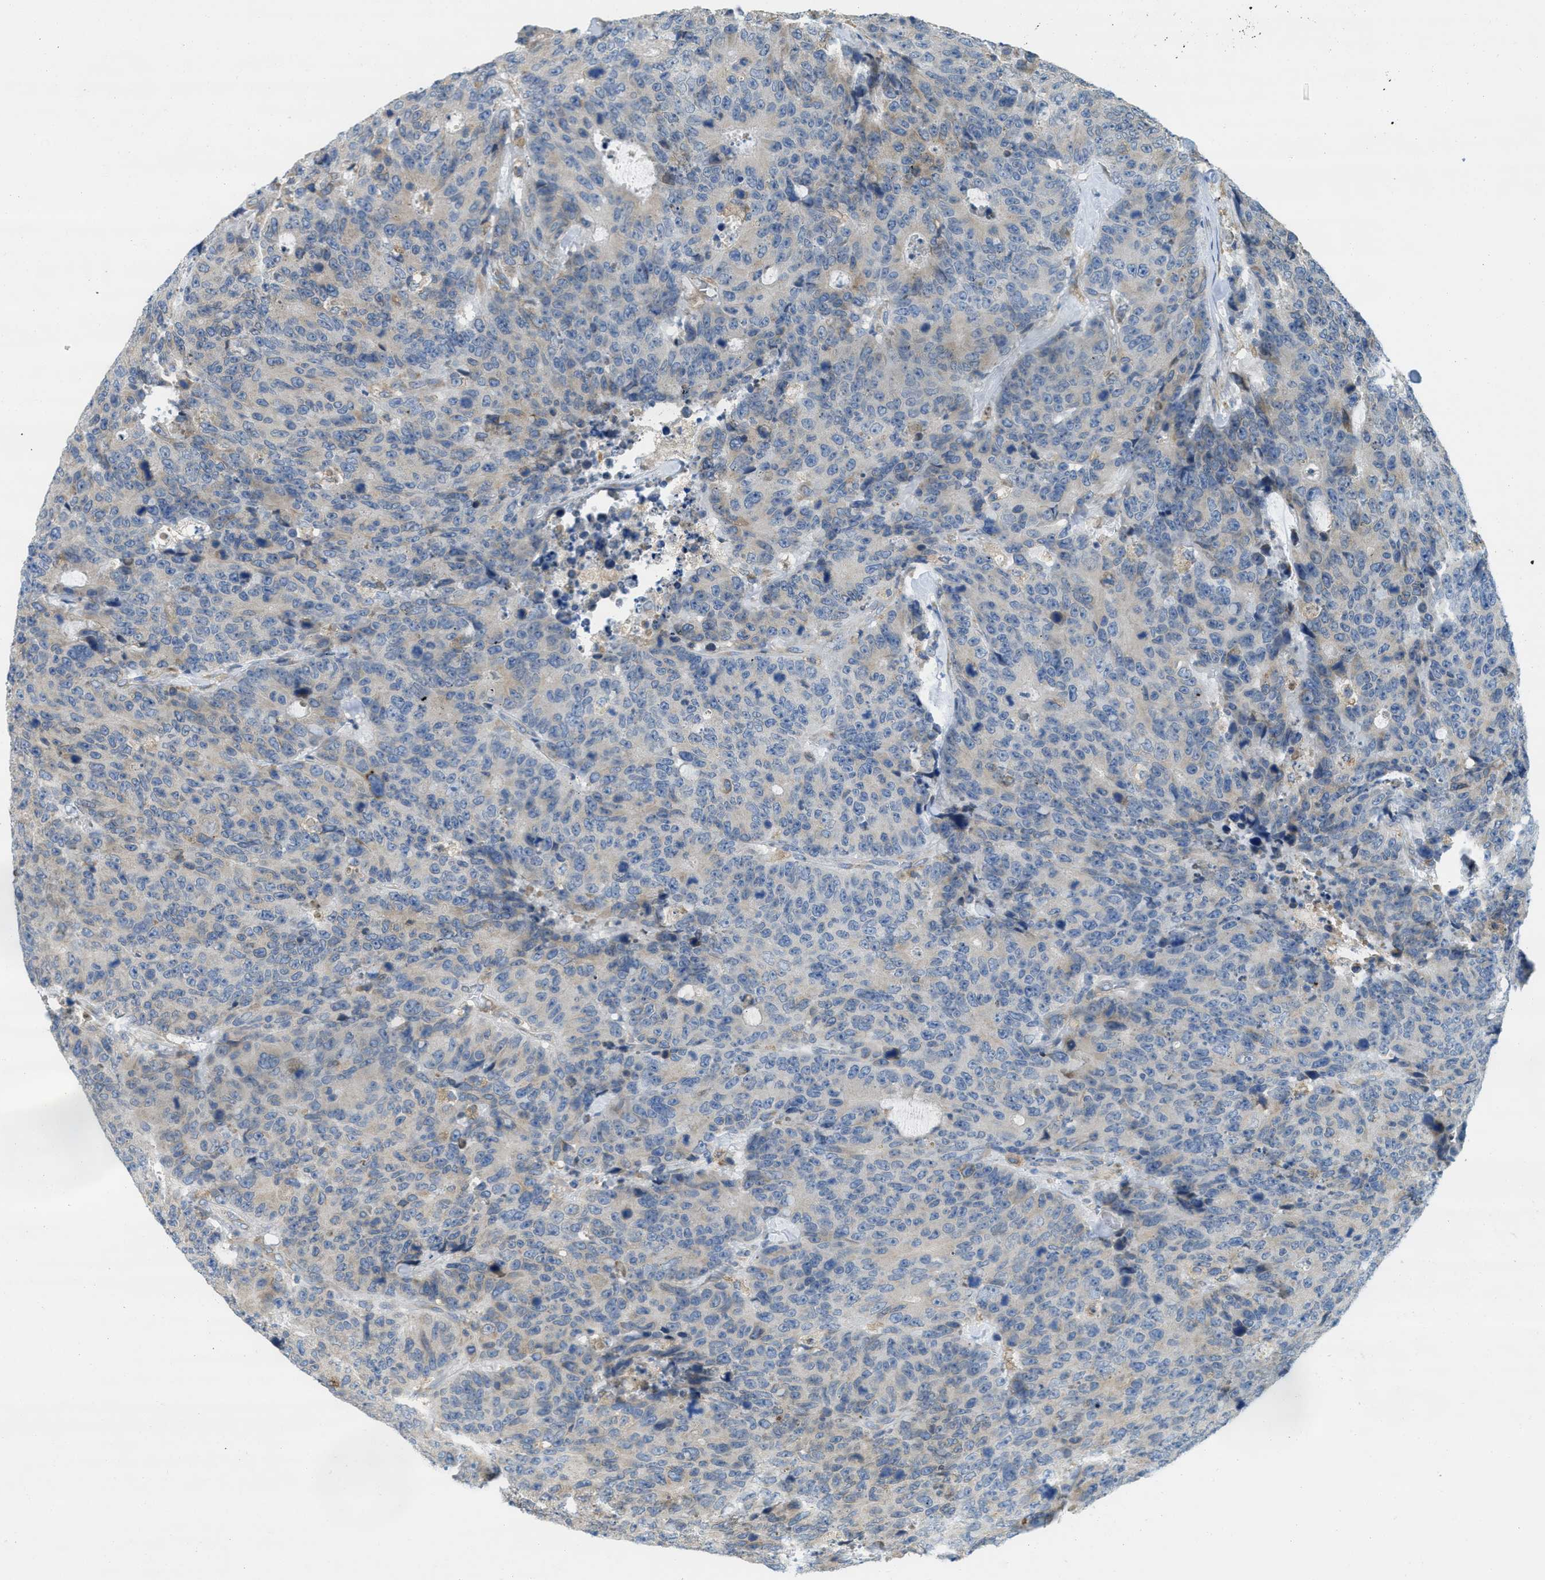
{"staining": {"intensity": "negative", "quantity": "none", "location": "none"}, "tissue": "colorectal cancer", "cell_type": "Tumor cells", "image_type": "cancer", "snomed": [{"axis": "morphology", "description": "Adenocarcinoma, NOS"}, {"axis": "topography", "description": "Colon"}], "caption": "Immunohistochemistry (IHC) micrograph of neoplastic tissue: colorectal cancer stained with DAB reveals no significant protein positivity in tumor cells. (DAB immunohistochemistry (IHC), high magnification).", "gene": "SSR1", "patient": {"sex": "female", "age": 86}}